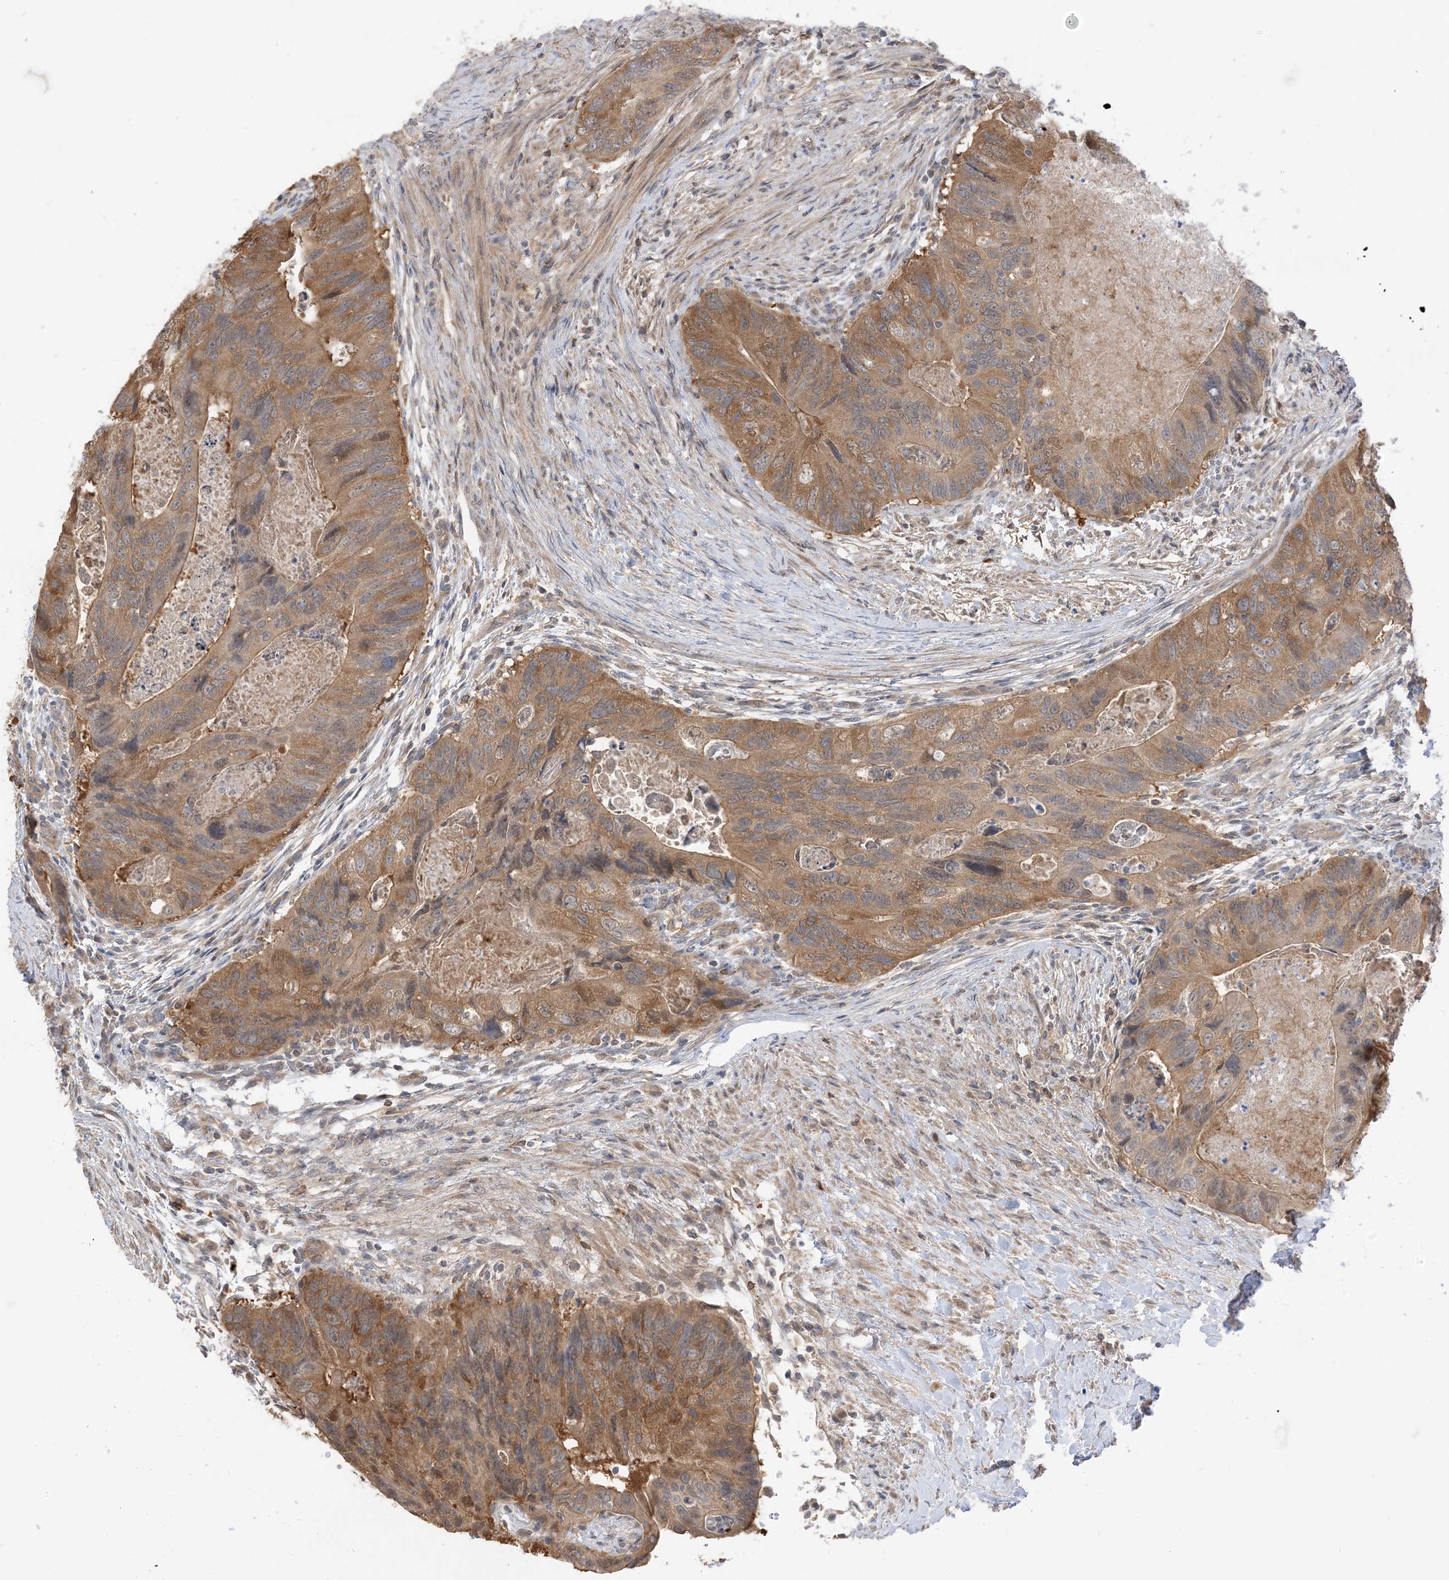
{"staining": {"intensity": "moderate", "quantity": ">75%", "location": "cytoplasmic/membranous"}, "tissue": "colorectal cancer", "cell_type": "Tumor cells", "image_type": "cancer", "snomed": [{"axis": "morphology", "description": "Adenocarcinoma, NOS"}, {"axis": "topography", "description": "Rectum"}], "caption": "DAB immunohistochemical staining of colorectal cancer reveals moderate cytoplasmic/membranous protein positivity in about >75% of tumor cells. The protein is shown in brown color, while the nuclei are stained blue.", "gene": "WDR26", "patient": {"sex": "male", "age": 63}}